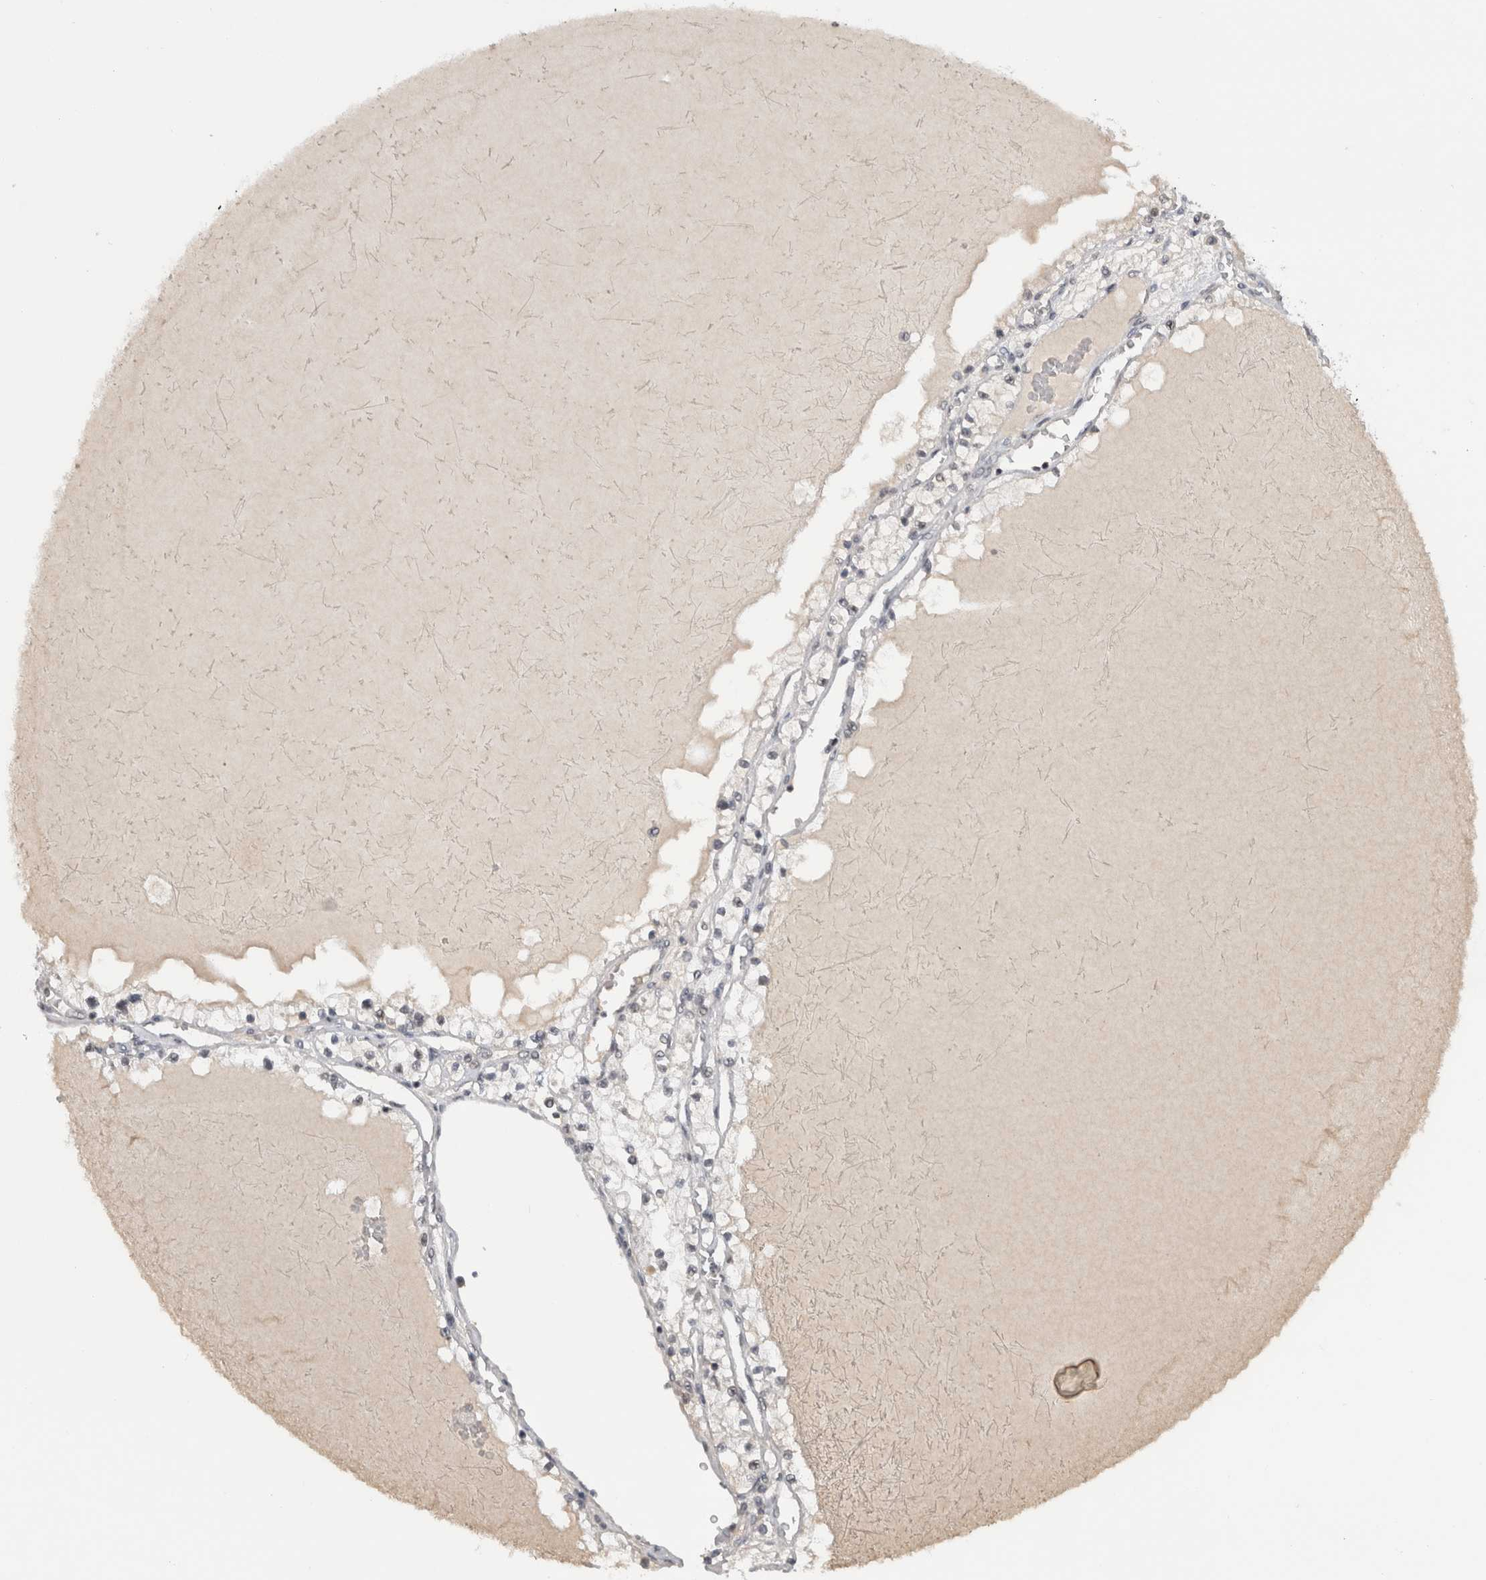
{"staining": {"intensity": "negative", "quantity": "none", "location": "none"}, "tissue": "renal cancer", "cell_type": "Tumor cells", "image_type": "cancer", "snomed": [{"axis": "morphology", "description": "Adenocarcinoma, NOS"}, {"axis": "topography", "description": "Kidney"}], "caption": "The histopathology image demonstrates no significant staining in tumor cells of adenocarcinoma (renal).", "gene": "DAXX", "patient": {"sex": "male", "age": 68}}